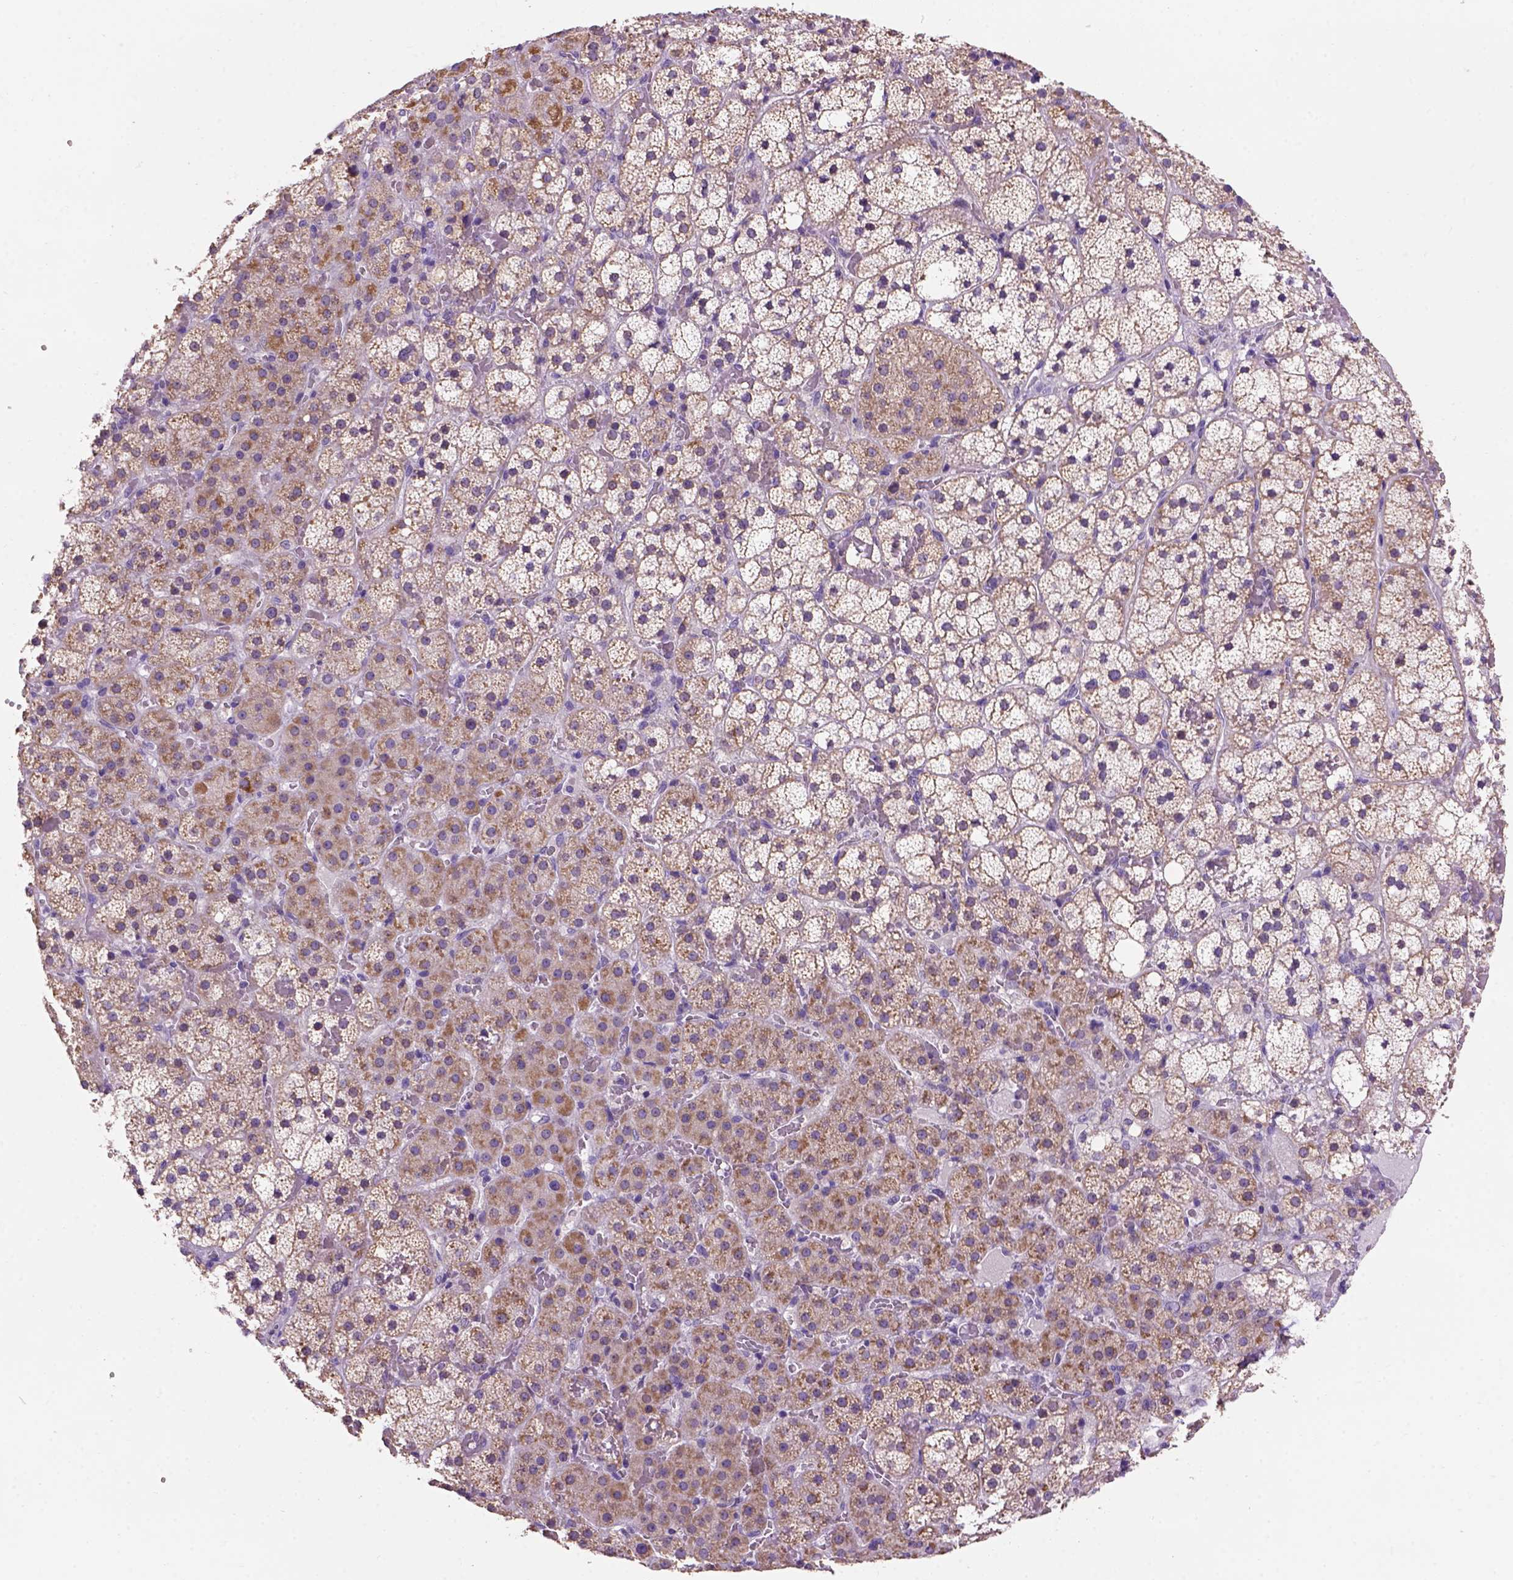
{"staining": {"intensity": "moderate", "quantity": ">75%", "location": "cytoplasmic/membranous"}, "tissue": "adrenal gland", "cell_type": "Glandular cells", "image_type": "normal", "snomed": [{"axis": "morphology", "description": "Normal tissue, NOS"}, {"axis": "topography", "description": "Adrenal gland"}], "caption": "Approximately >75% of glandular cells in benign adrenal gland demonstrate moderate cytoplasmic/membranous protein staining as visualized by brown immunohistochemical staining.", "gene": "L2HGDH", "patient": {"sex": "male", "age": 53}}